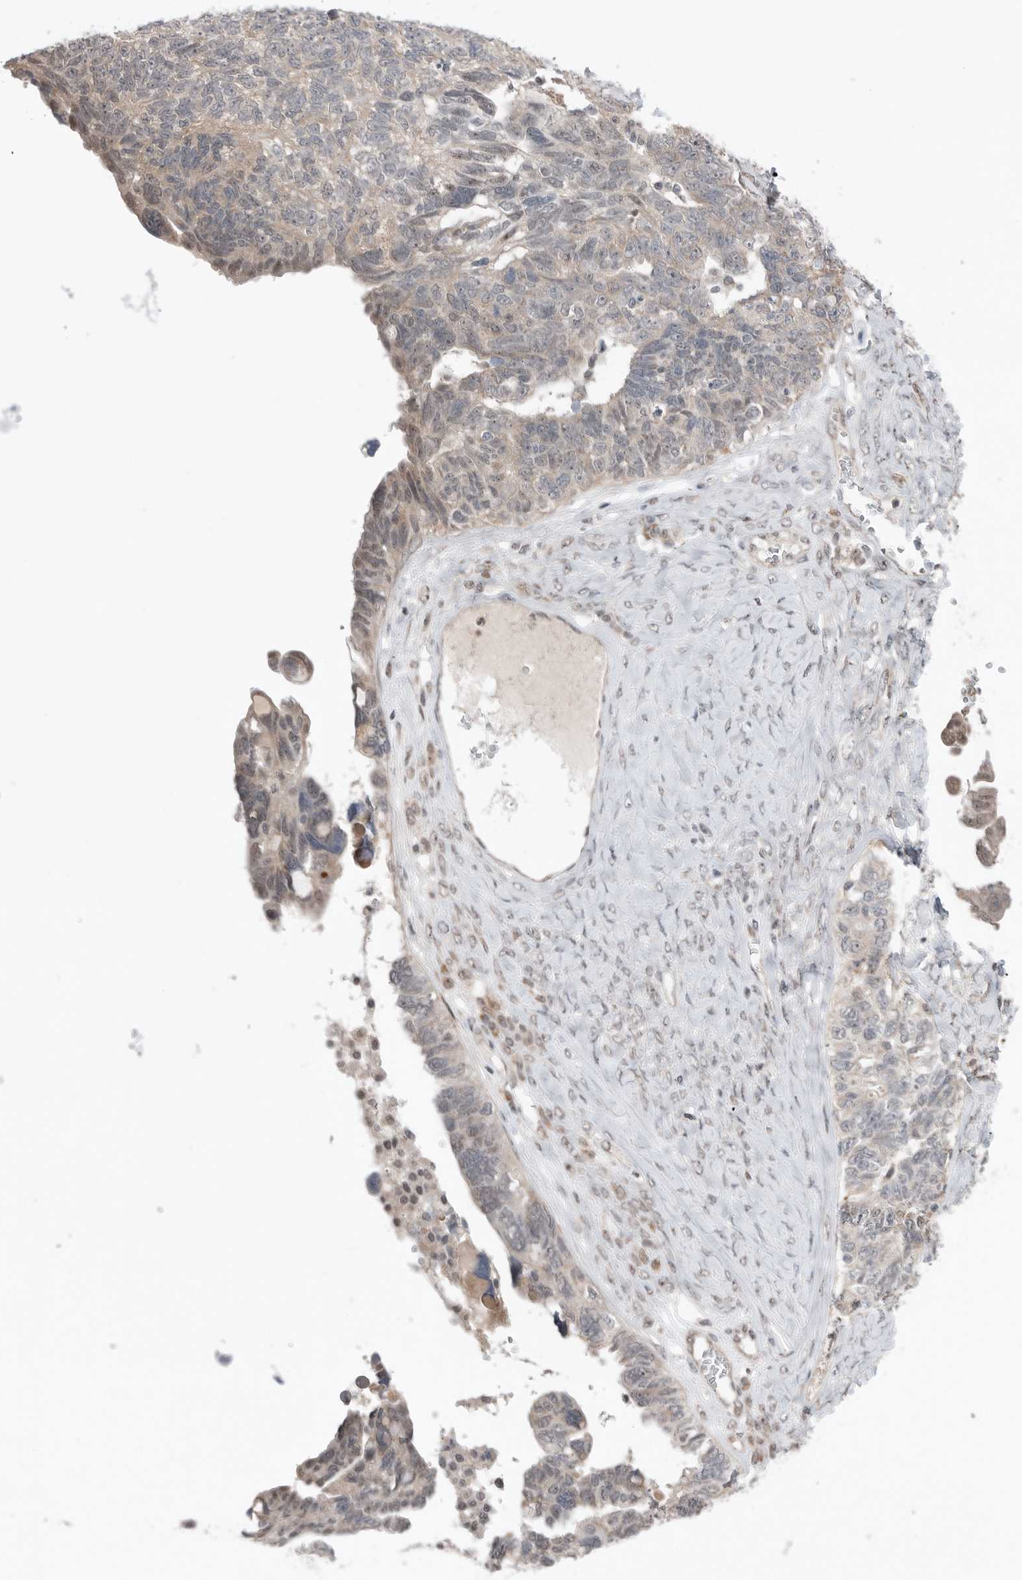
{"staining": {"intensity": "weak", "quantity": "25%-75%", "location": "cytoplasmic/membranous"}, "tissue": "ovarian cancer", "cell_type": "Tumor cells", "image_type": "cancer", "snomed": [{"axis": "morphology", "description": "Cystadenocarcinoma, serous, NOS"}, {"axis": "topography", "description": "Ovary"}], "caption": "Approximately 25%-75% of tumor cells in ovarian cancer display weak cytoplasmic/membranous protein expression as visualized by brown immunohistochemical staining.", "gene": "NTAQ1", "patient": {"sex": "female", "age": 79}}